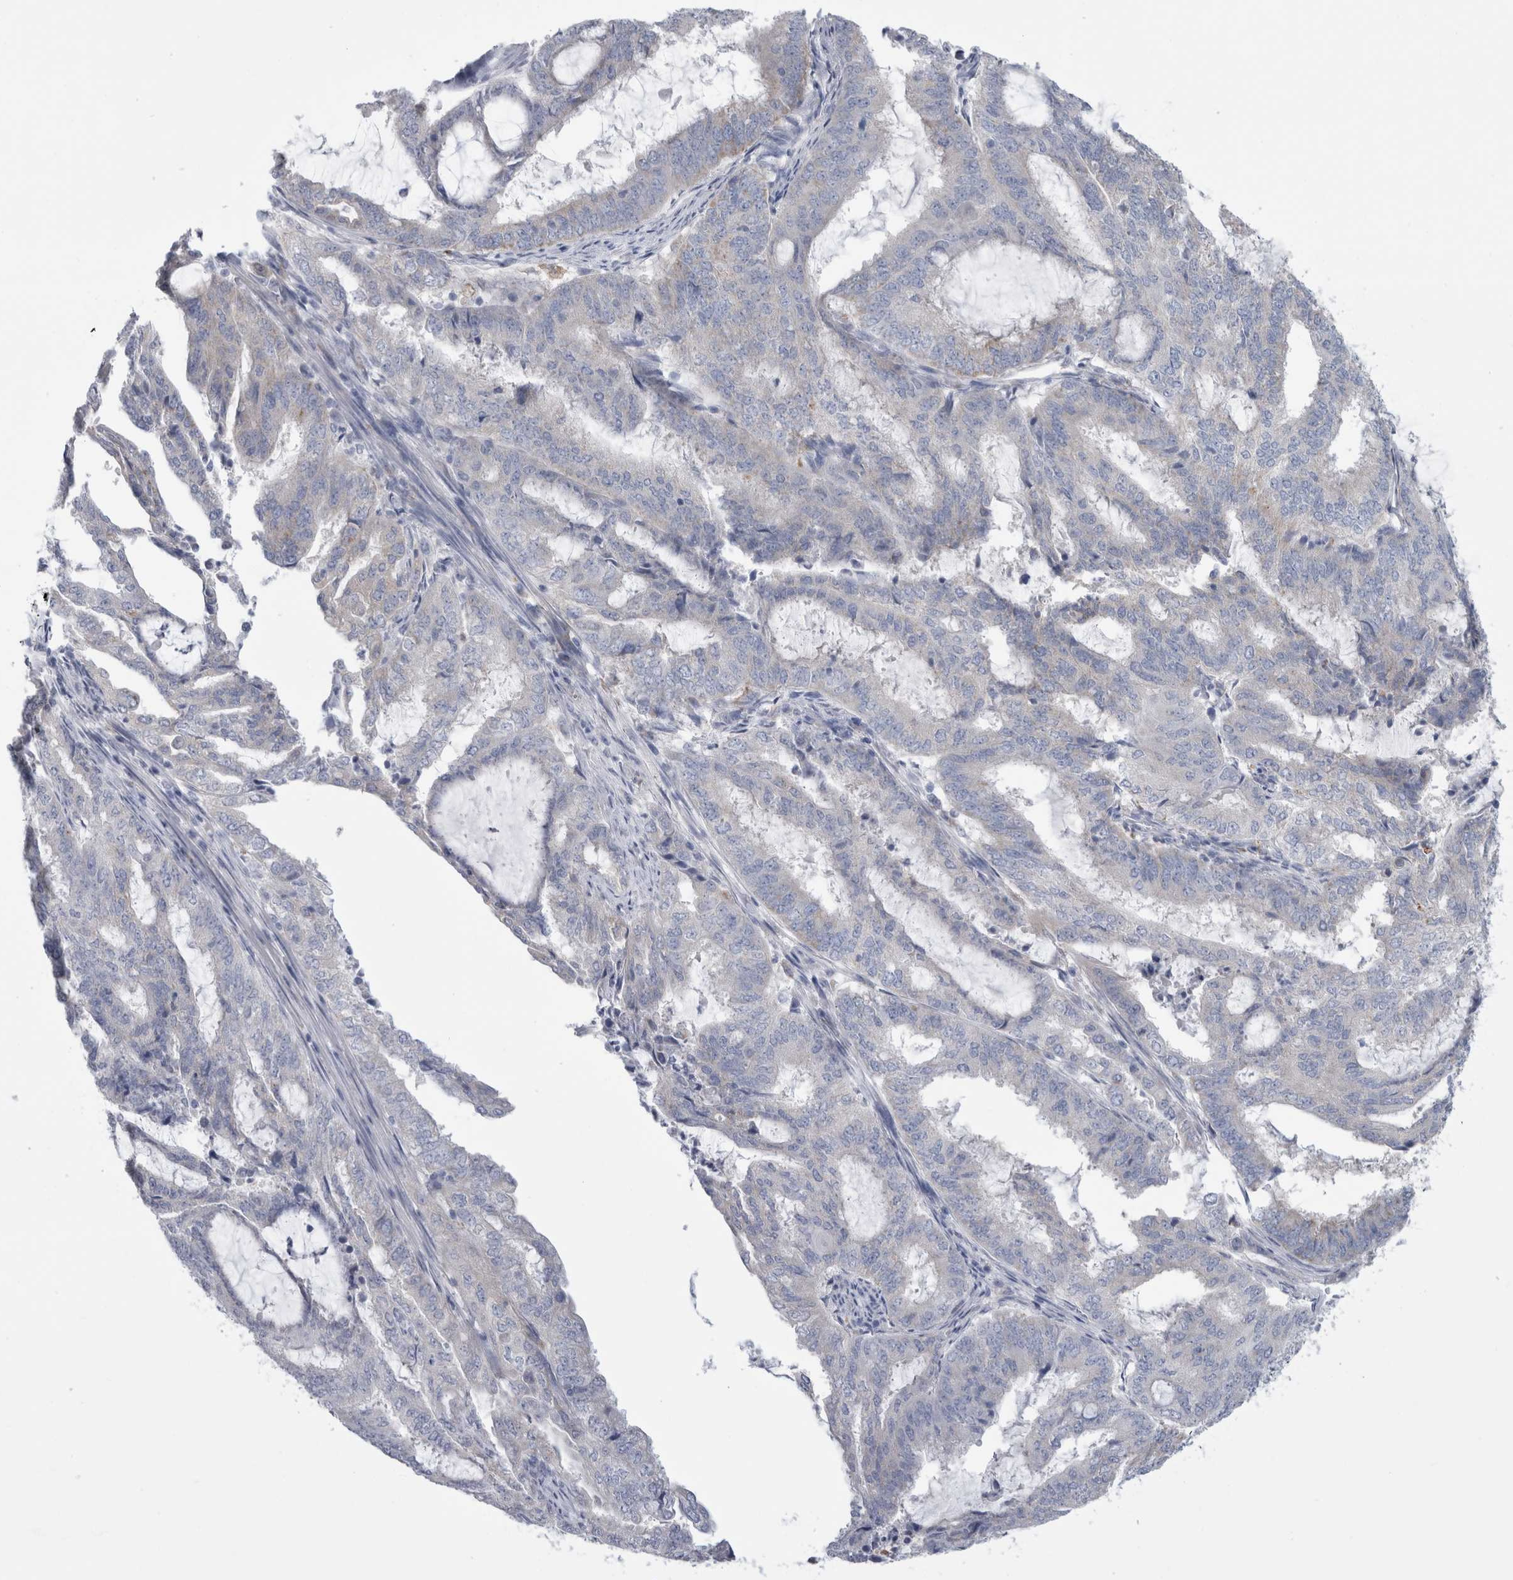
{"staining": {"intensity": "negative", "quantity": "none", "location": "none"}, "tissue": "endometrial cancer", "cell_type": "Tumor cells", "image_type": "cancer", "snomed": [{"axis": "morphology", "description": "Adenocarcinoma, NOS"}, {"axis": "topography", "description": "Endometrium"}], "caption": "Protein analysis of adenocarcinoma (endometrial) reveals no significant positivity in tumor cells. (Stains: DAB immunohistochemistry with hematoxylin counter stain, Microscopy: brightfield microscopy at high magnification).", "gene": "GATM", "patient": {"sex": "female", "age": 51}}